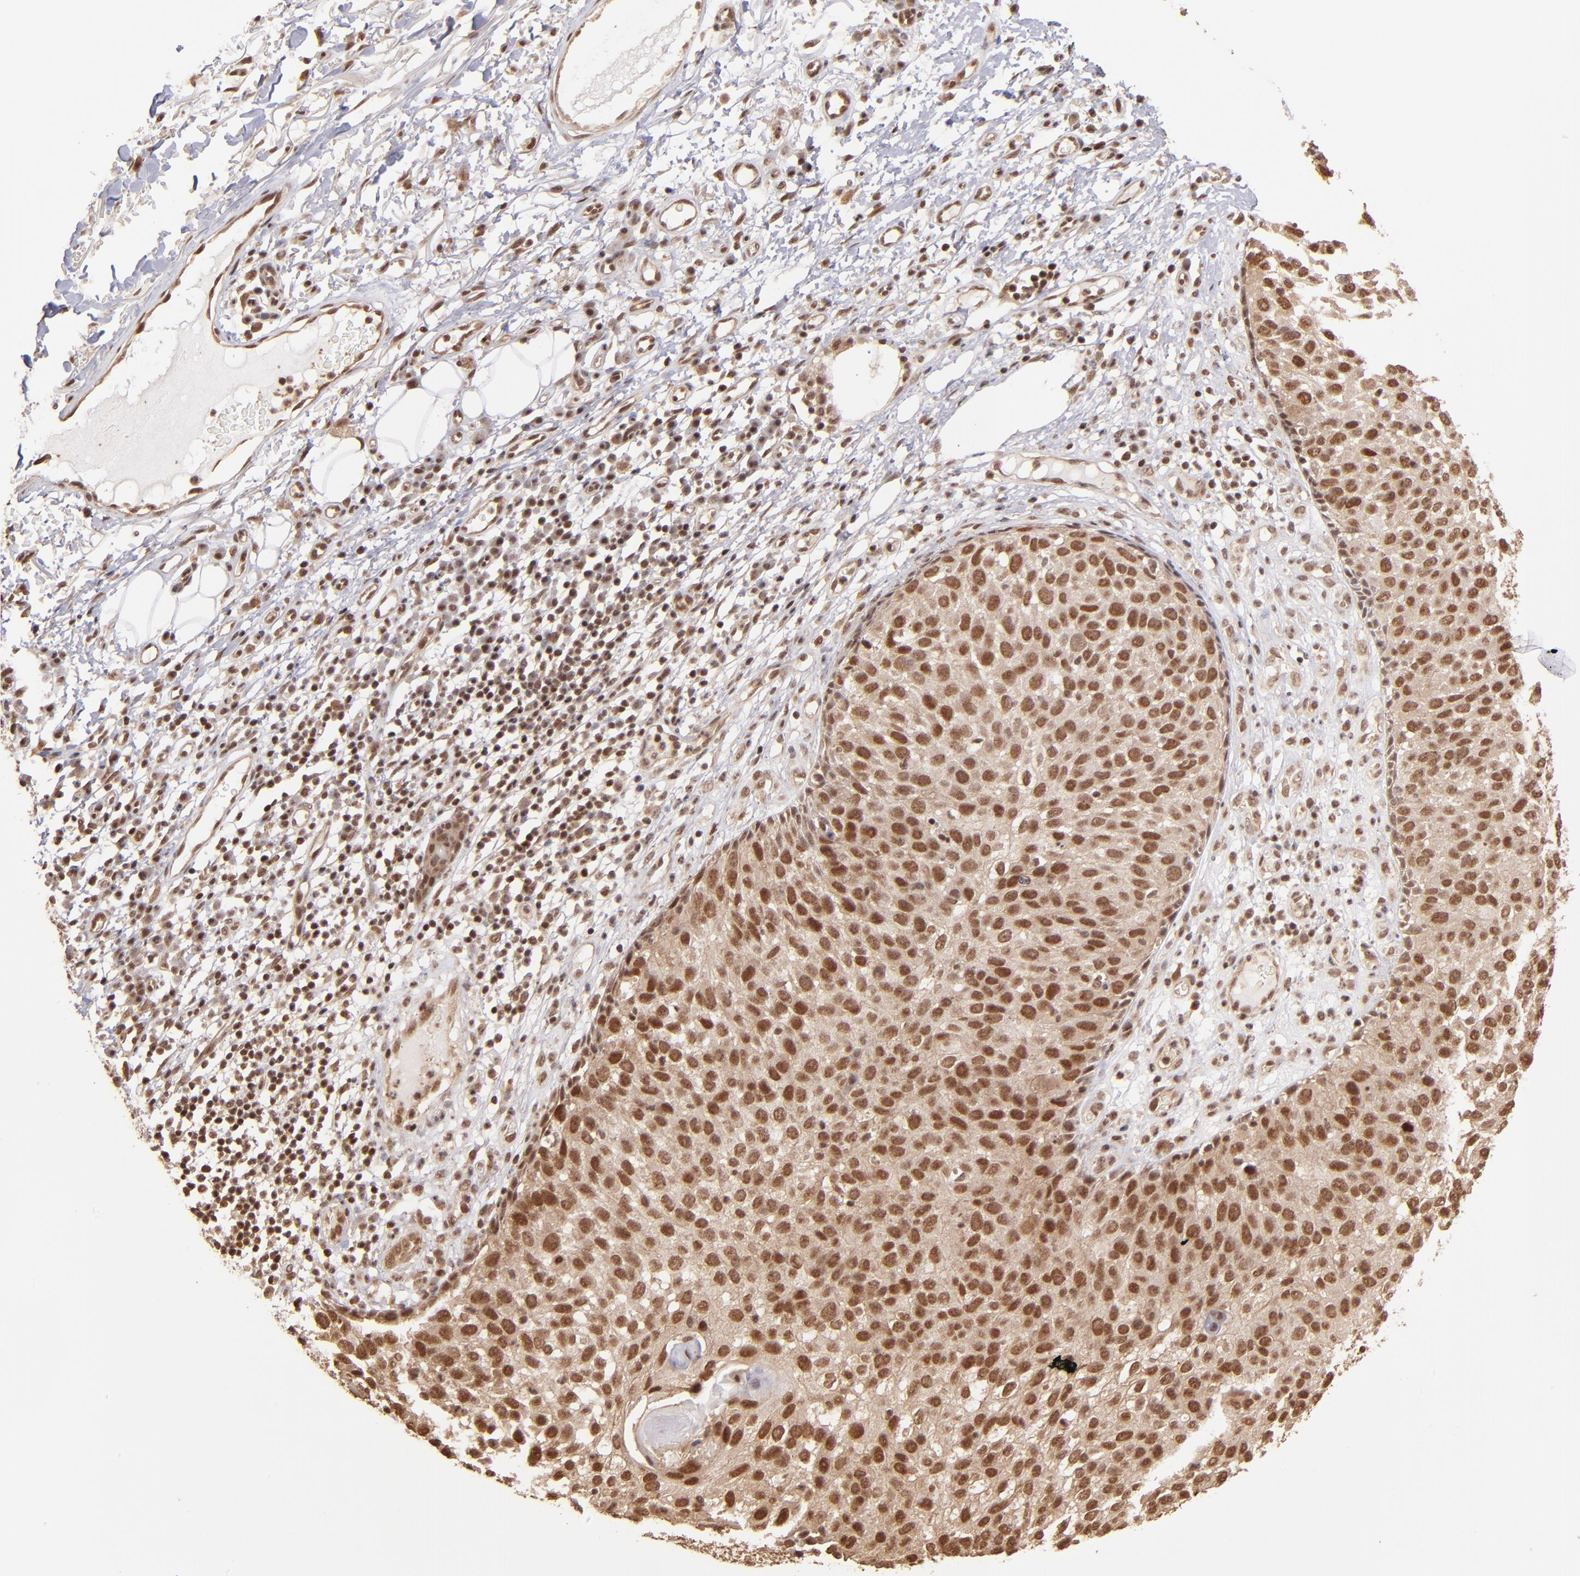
{"staining": {"intensity": "moderate", "quantity": ">75%", "location": "cytoplasmic/membranous,nuclear"}, "tissue": "skin cancer", "cell_type": "Tumor cells", "image_type": "cancer", "snomed": [{"axis": "morphology", "description": "Squamous cell carcinoma, NOS"}, {"axis": "topography", "description": "Skin"}], "caption": "Immunohistochemistry (IHC) (DAB) staining of human skin squamous cell carcinoma reveals moderate cytoplasmic/membranous and nuclear protein positivity in approximately >75% of tumor cells.", "gene": "TERF2", "patient": {"sex": "male", "age": 87}}